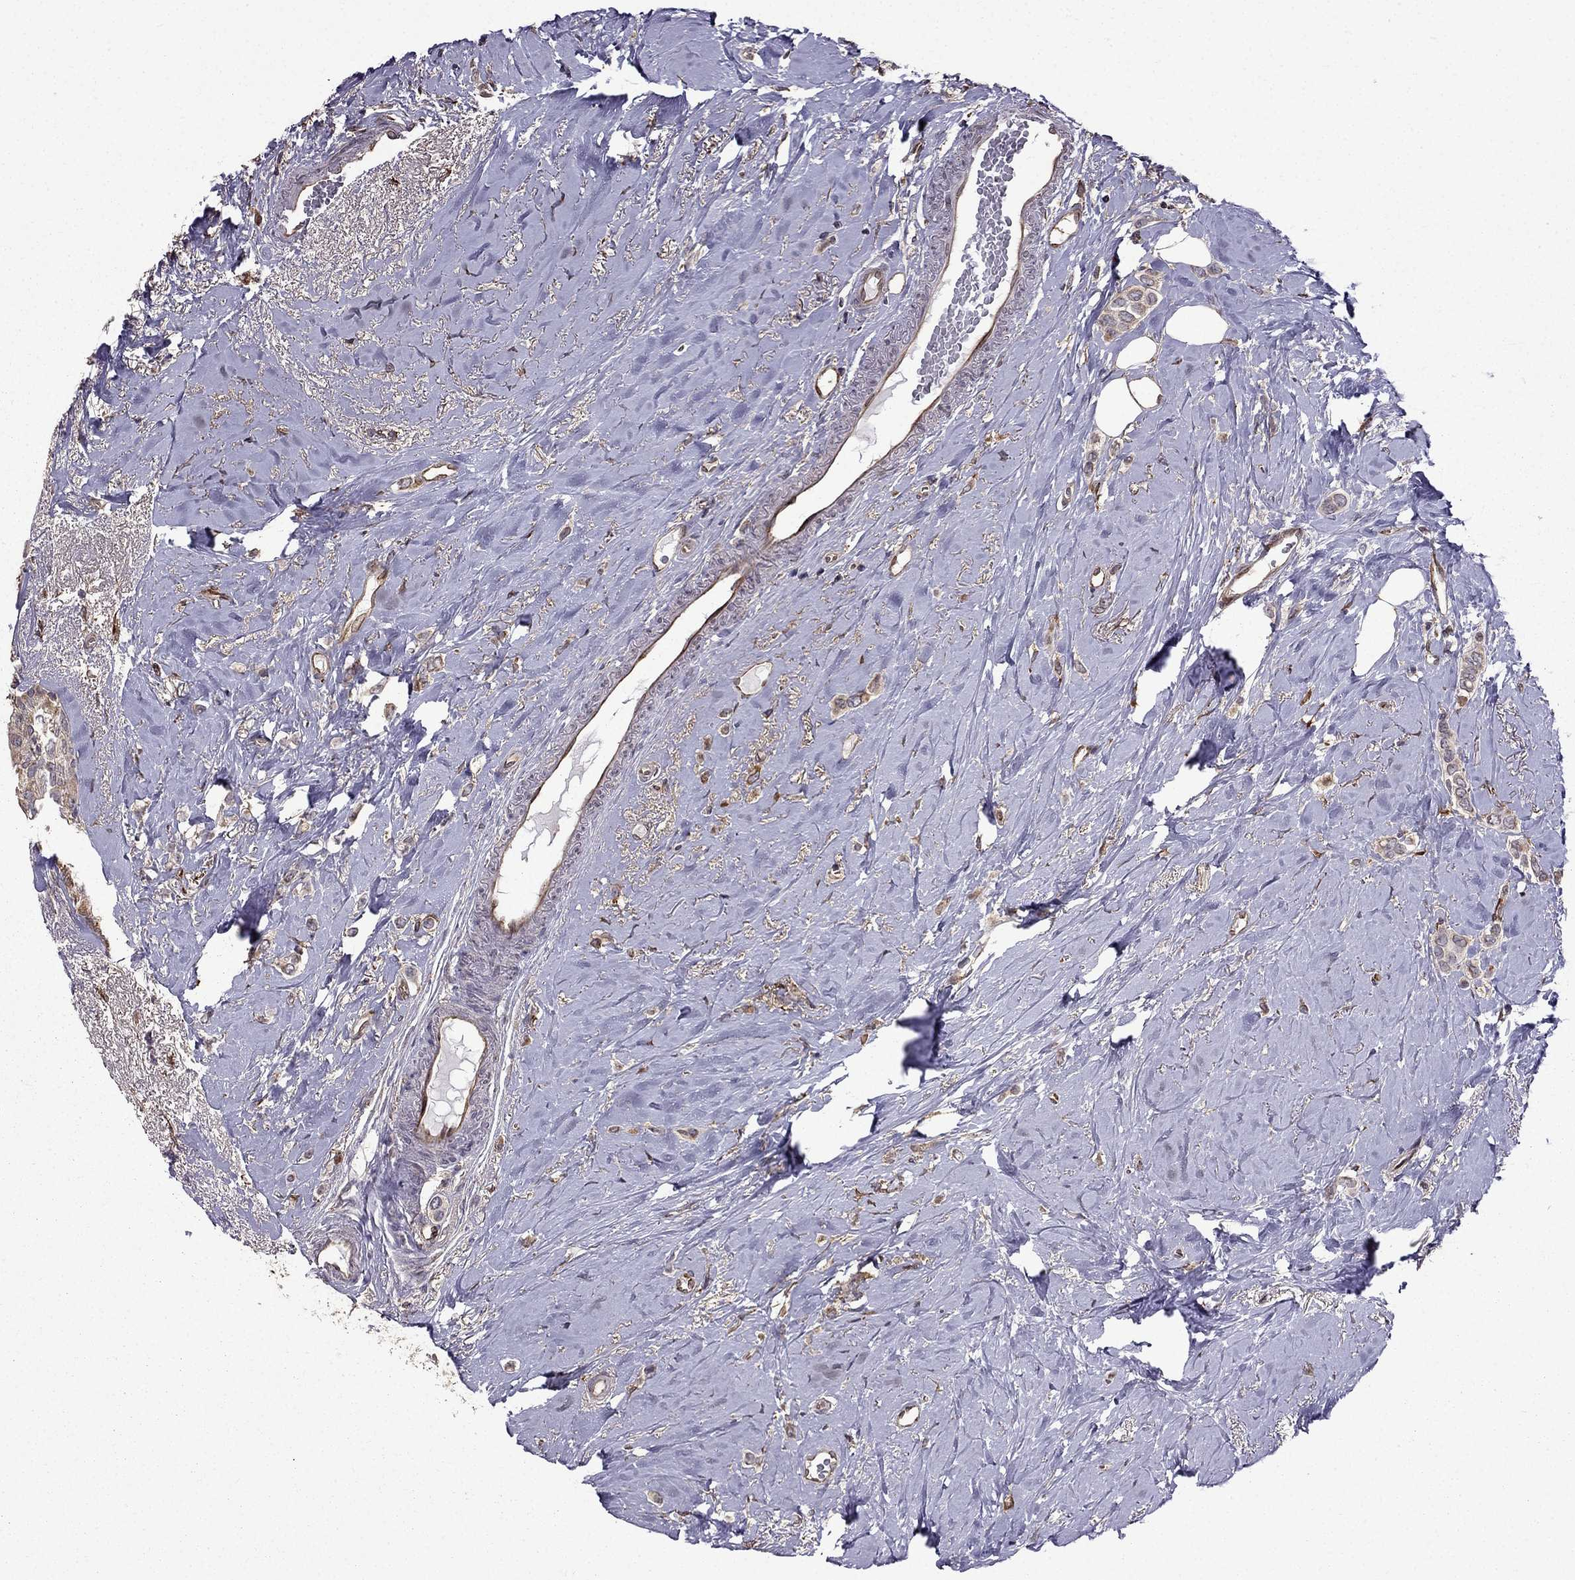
{"staining": {"intensity": "weak", "quantity": ">75%", "location": "cytoplasmic/membranous"}, "tissue": "breast cancer", "cell_type": "Tumor cells", "image_type": "cancer", "snomed": [{"axis": "morphology", "description": "Lobular carcinoma"}, {"axis": "topography", "description": "Breast"}], "caption": "IHC photomicrograph of neoplastic tissue: breast lobular carcinoma stained using immunohistochemistry (IHC) exhibits low levels of weak protein expression localized specifically in the cytoplasmic/membranous of tumor cells, appearing as a cytoplasmic/membranous brown color.", "gene": "IKBIP", "patient": {"sex": "female", "age": 66}}